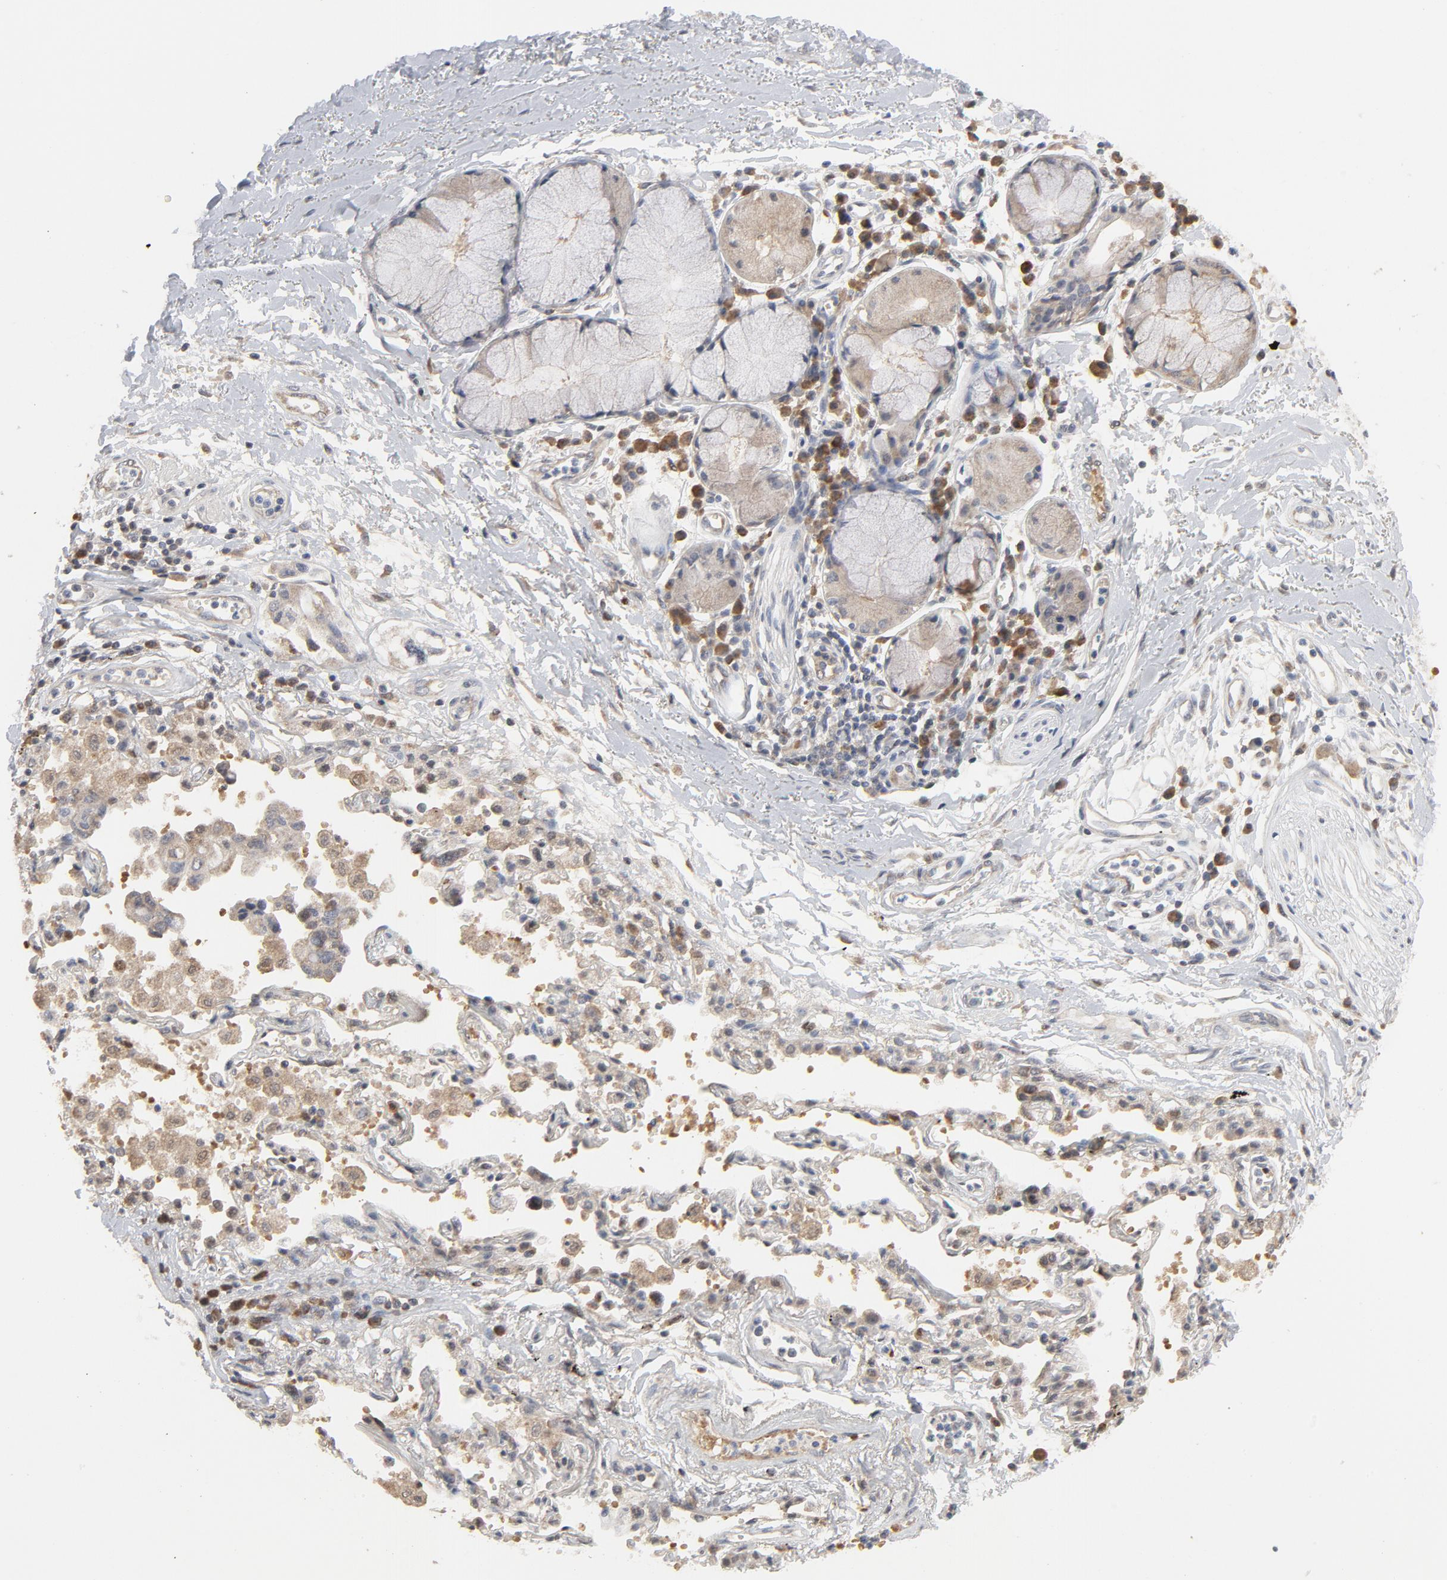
{"staining": {"intensity": "negative", "quantity": "none", "location": "none"}, "tissue": "adipose tissue", "cell_type": "Adipocytes", "image_type": "normal", "snomed": [{"axis": "morphology", "description": "Normal tissue, NOS"}, {"axis": "morphology", "description": "Adenocarcinoma, NOS"}, {"axis": "topography", "description": "Cartilage tissue"}, {"axis": "topography", "description": "Bronchus"}, {"axis": "topography", "description": "Lung"}], "caption": "Immunohistochemistry of normal adipose tissue reveals no staining in adipocytes. Nuclei are stained in blue.", "gene": "PRDX1", "patient": {"sex": "female", "age": 67}}